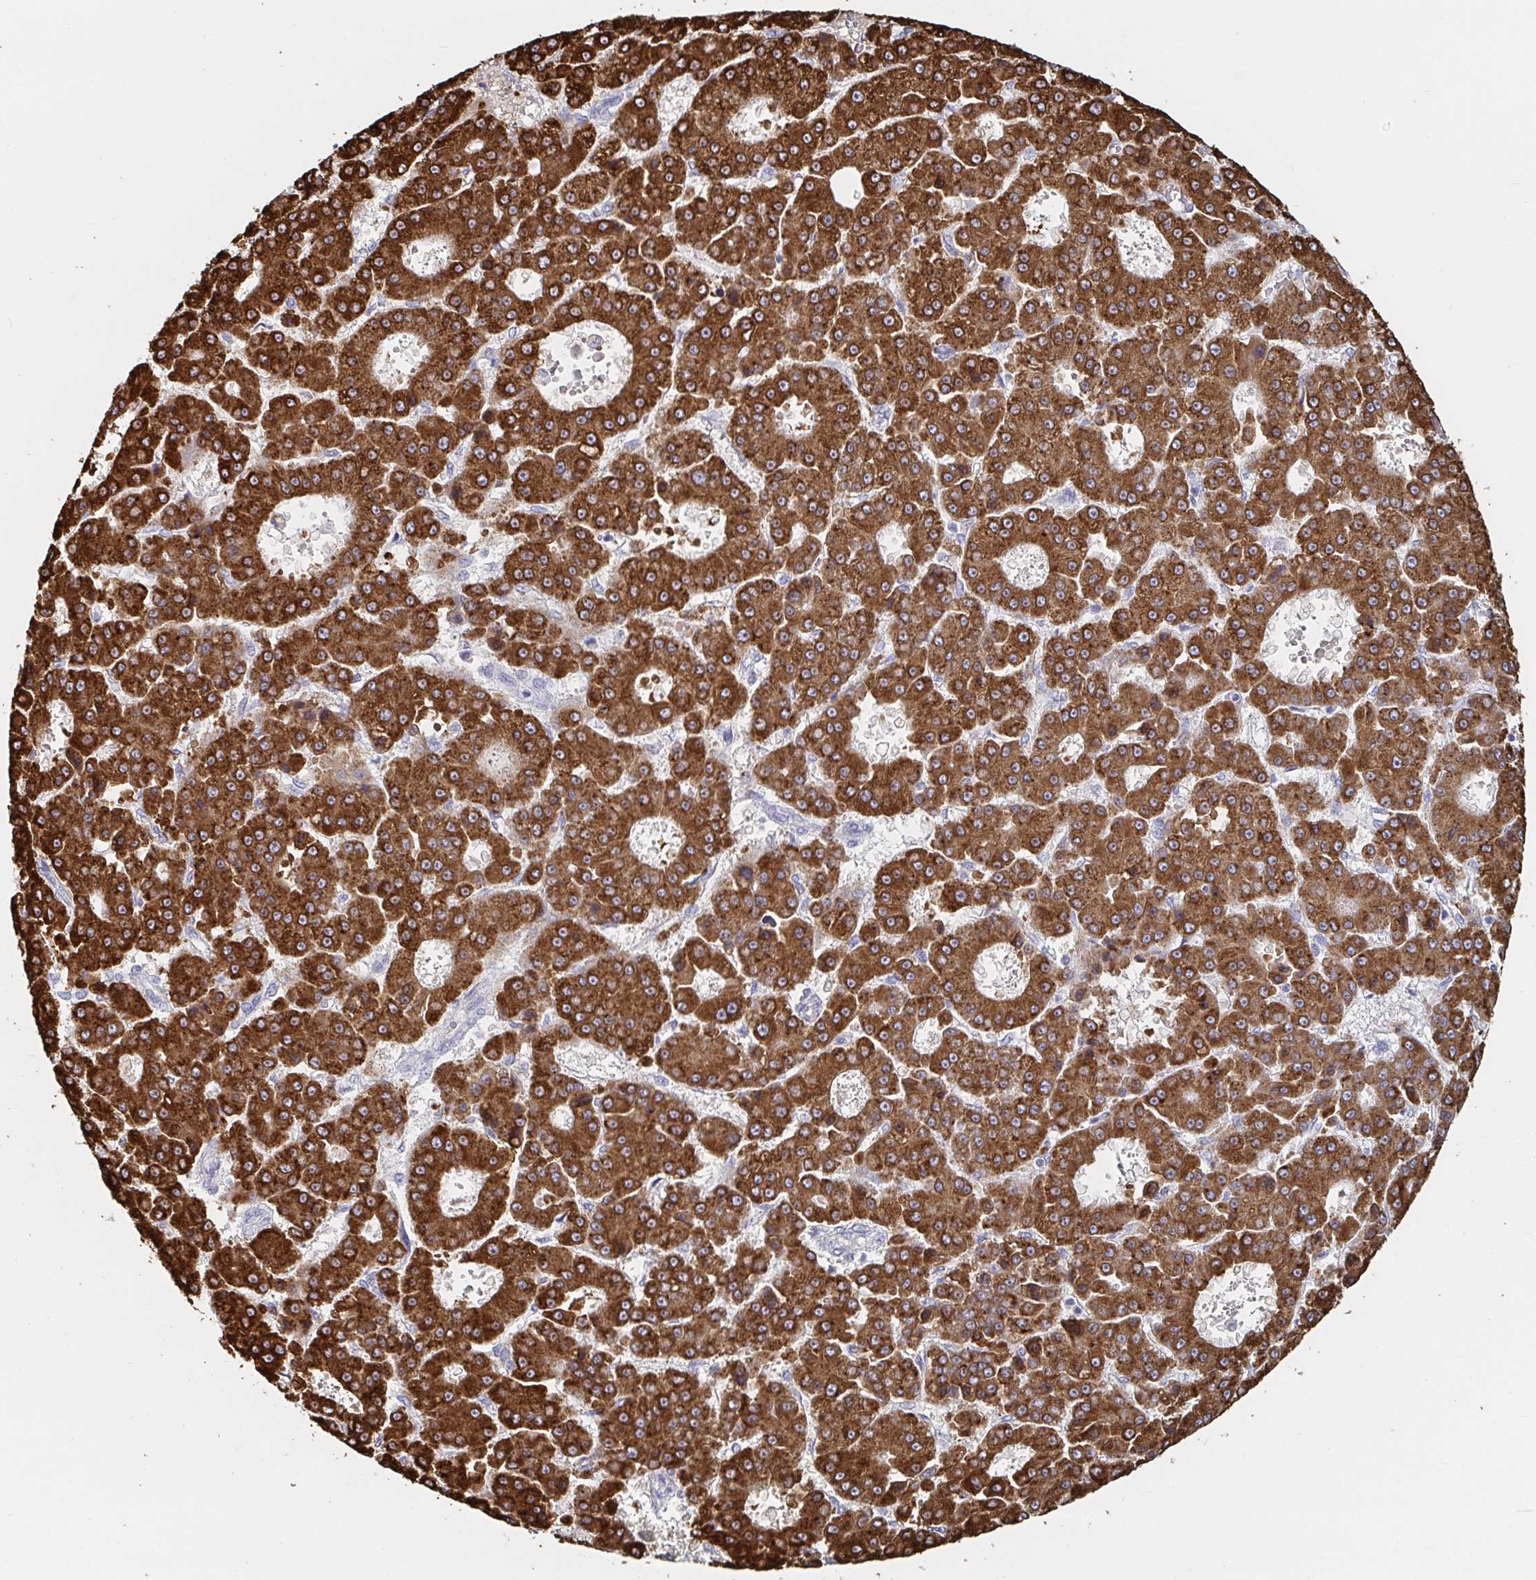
{"staining": {"intensity": "strong", "quantity": ">75%", "location": "cytoplasmic/membranous"}, "tissue": "liver cancer", "cell_type": "Tumor cells", "image_type": "cancer", "snomed": [{"axis": "morphology", "description": "Carcinoma, Hepatocellular, NOS"}, {"axis": "topography", "description": "Liver"}], "caption": "Brown immunohistochemical staining in human liver hepatocellular carcinoma demonstrates strong cytoplasmic/membranous expression in about >75% of tumor cells.", "gene": "ZNF430", "patient": {"sex": "male", "age": 70}}